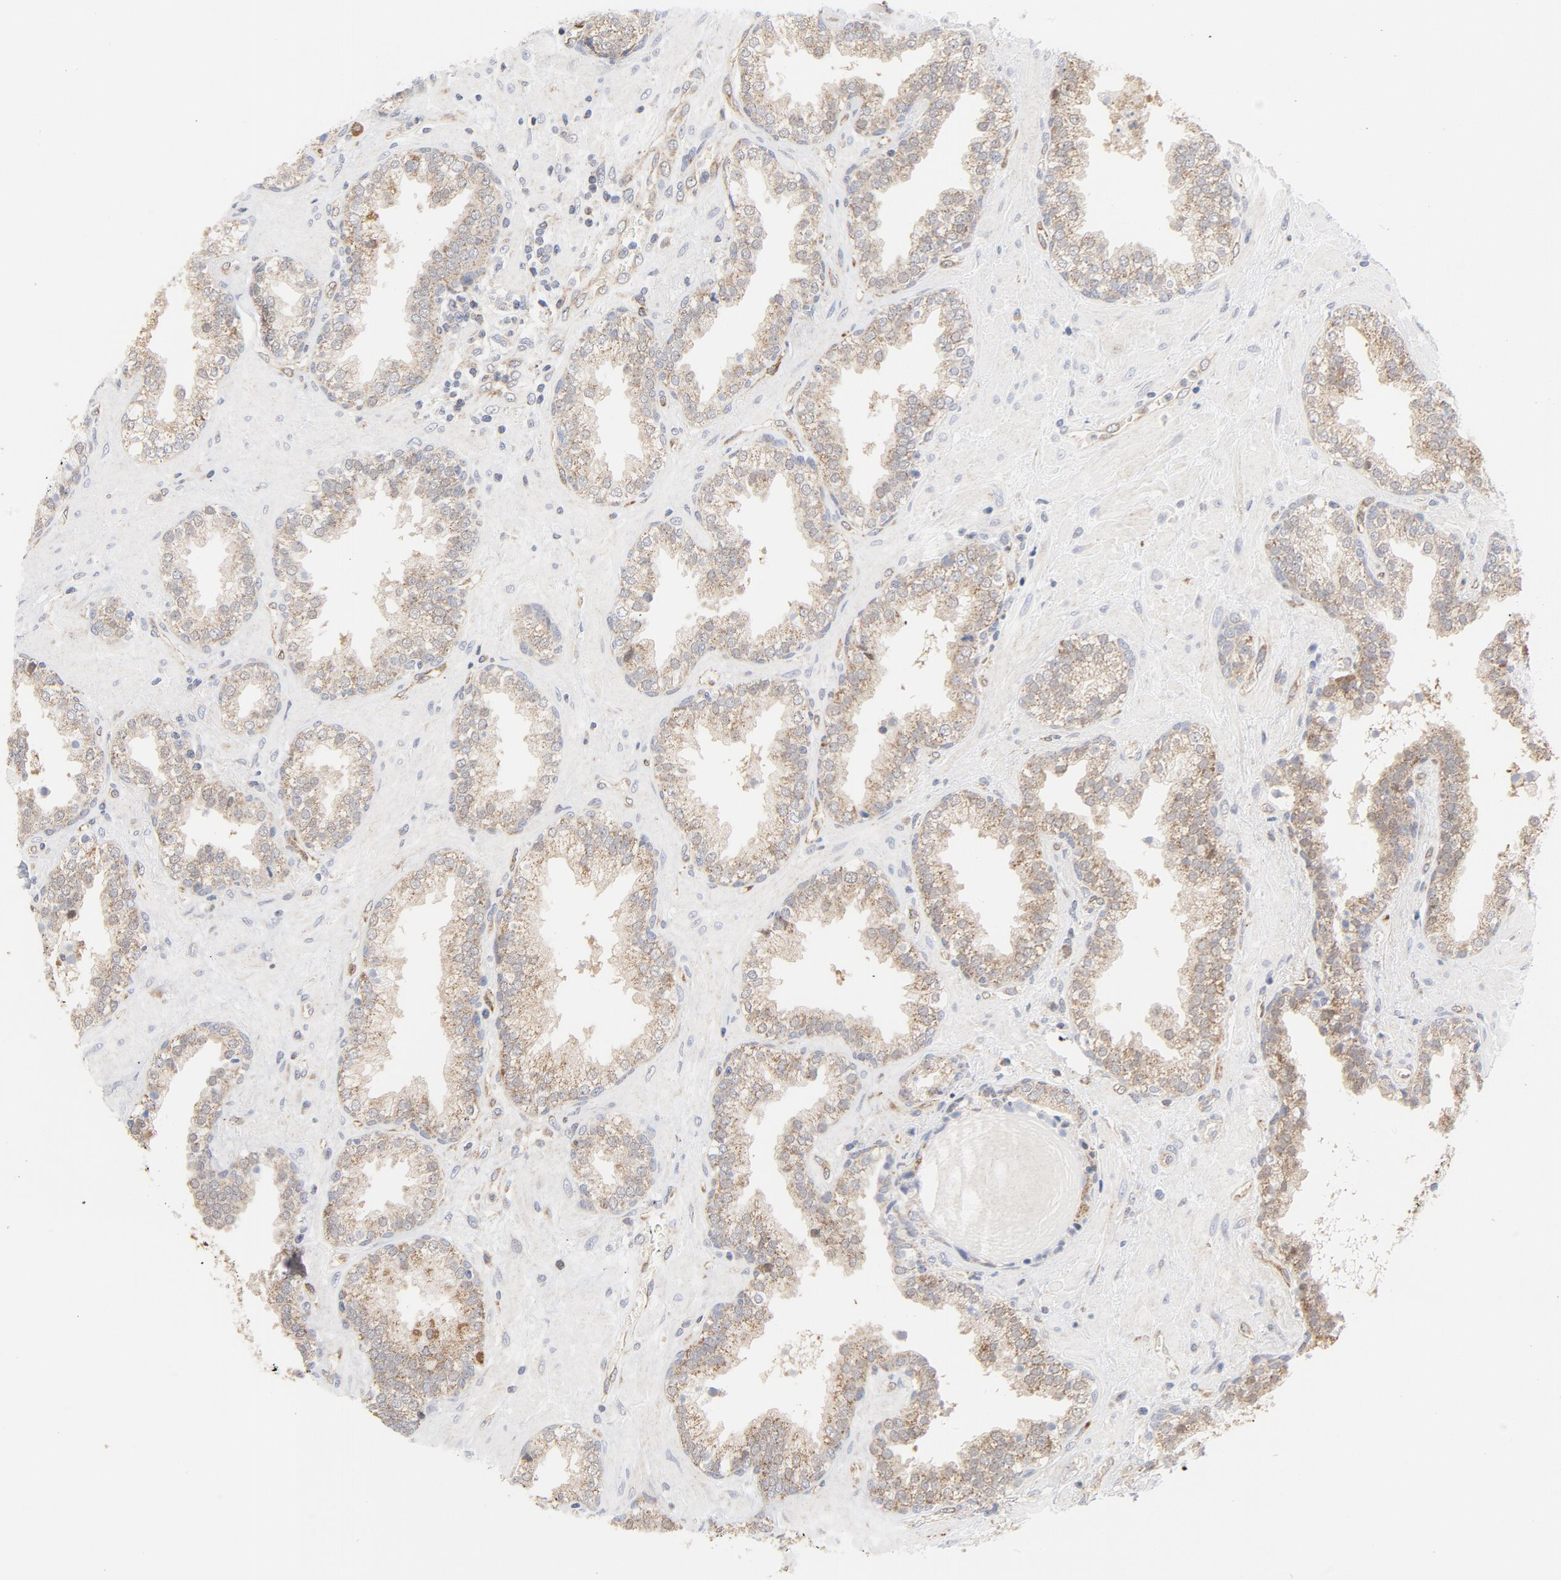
{"staining": {"intensity": "weak", "quantity": ">75%", "location": "cytoplasmic/membranous"}, "tissue": "prostate", "cell_type": "Glandular cells", "image_type": "normal", "snomed": [{"axis": "morphology", "description": "Normal tissue, NOS"}, {"axis": "topography", "description": "Prostate"}], "caption": "Protein staining reveals weak cytoplasmic/membranous positivity in approximately >75% of glandular cells in normal prostate. The protein is shown in brown color, while the nuclei are stained blue.", "gene": "RAPGEF4", "patient": {"sex": "male", "age": 51}}